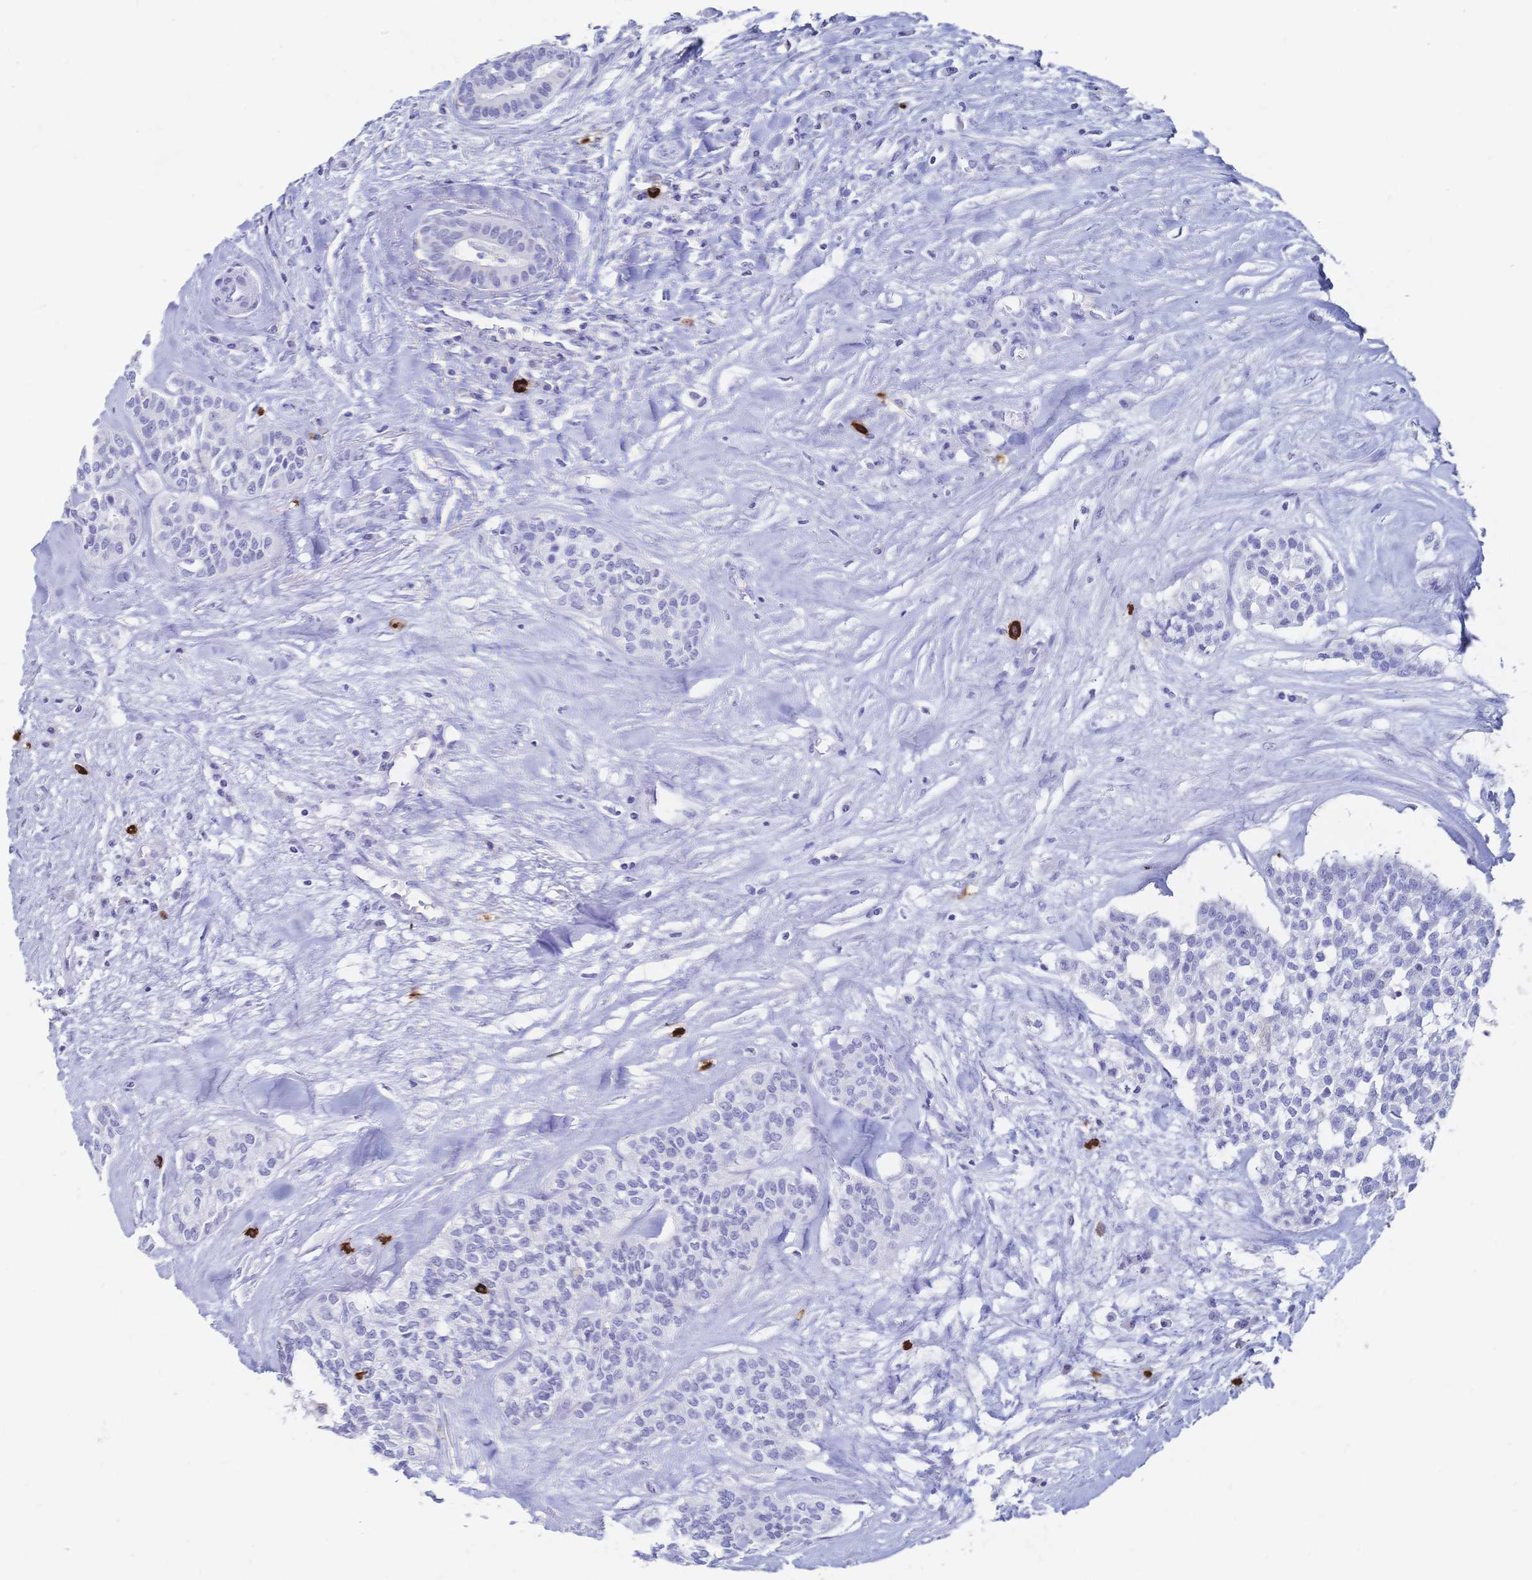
{"staining": {"intensity": "negative", "quantity": "none", "location": "none"}, "tissue": "head and neck cancer", "cell_type": "Tumor cells", "image_type": "cancer", "snomed": [{"axis": "morphology", "description": "Adenocarcinoma, NOS"}, {"axis": "topography", "description": "Head-Neck"}], "caption": "Head and neck cancer stained for a protein using IHC exhibits no positivity tumor cells.", "gene": "IL2RB", "patient": {"sex": "male", "age": 81}}